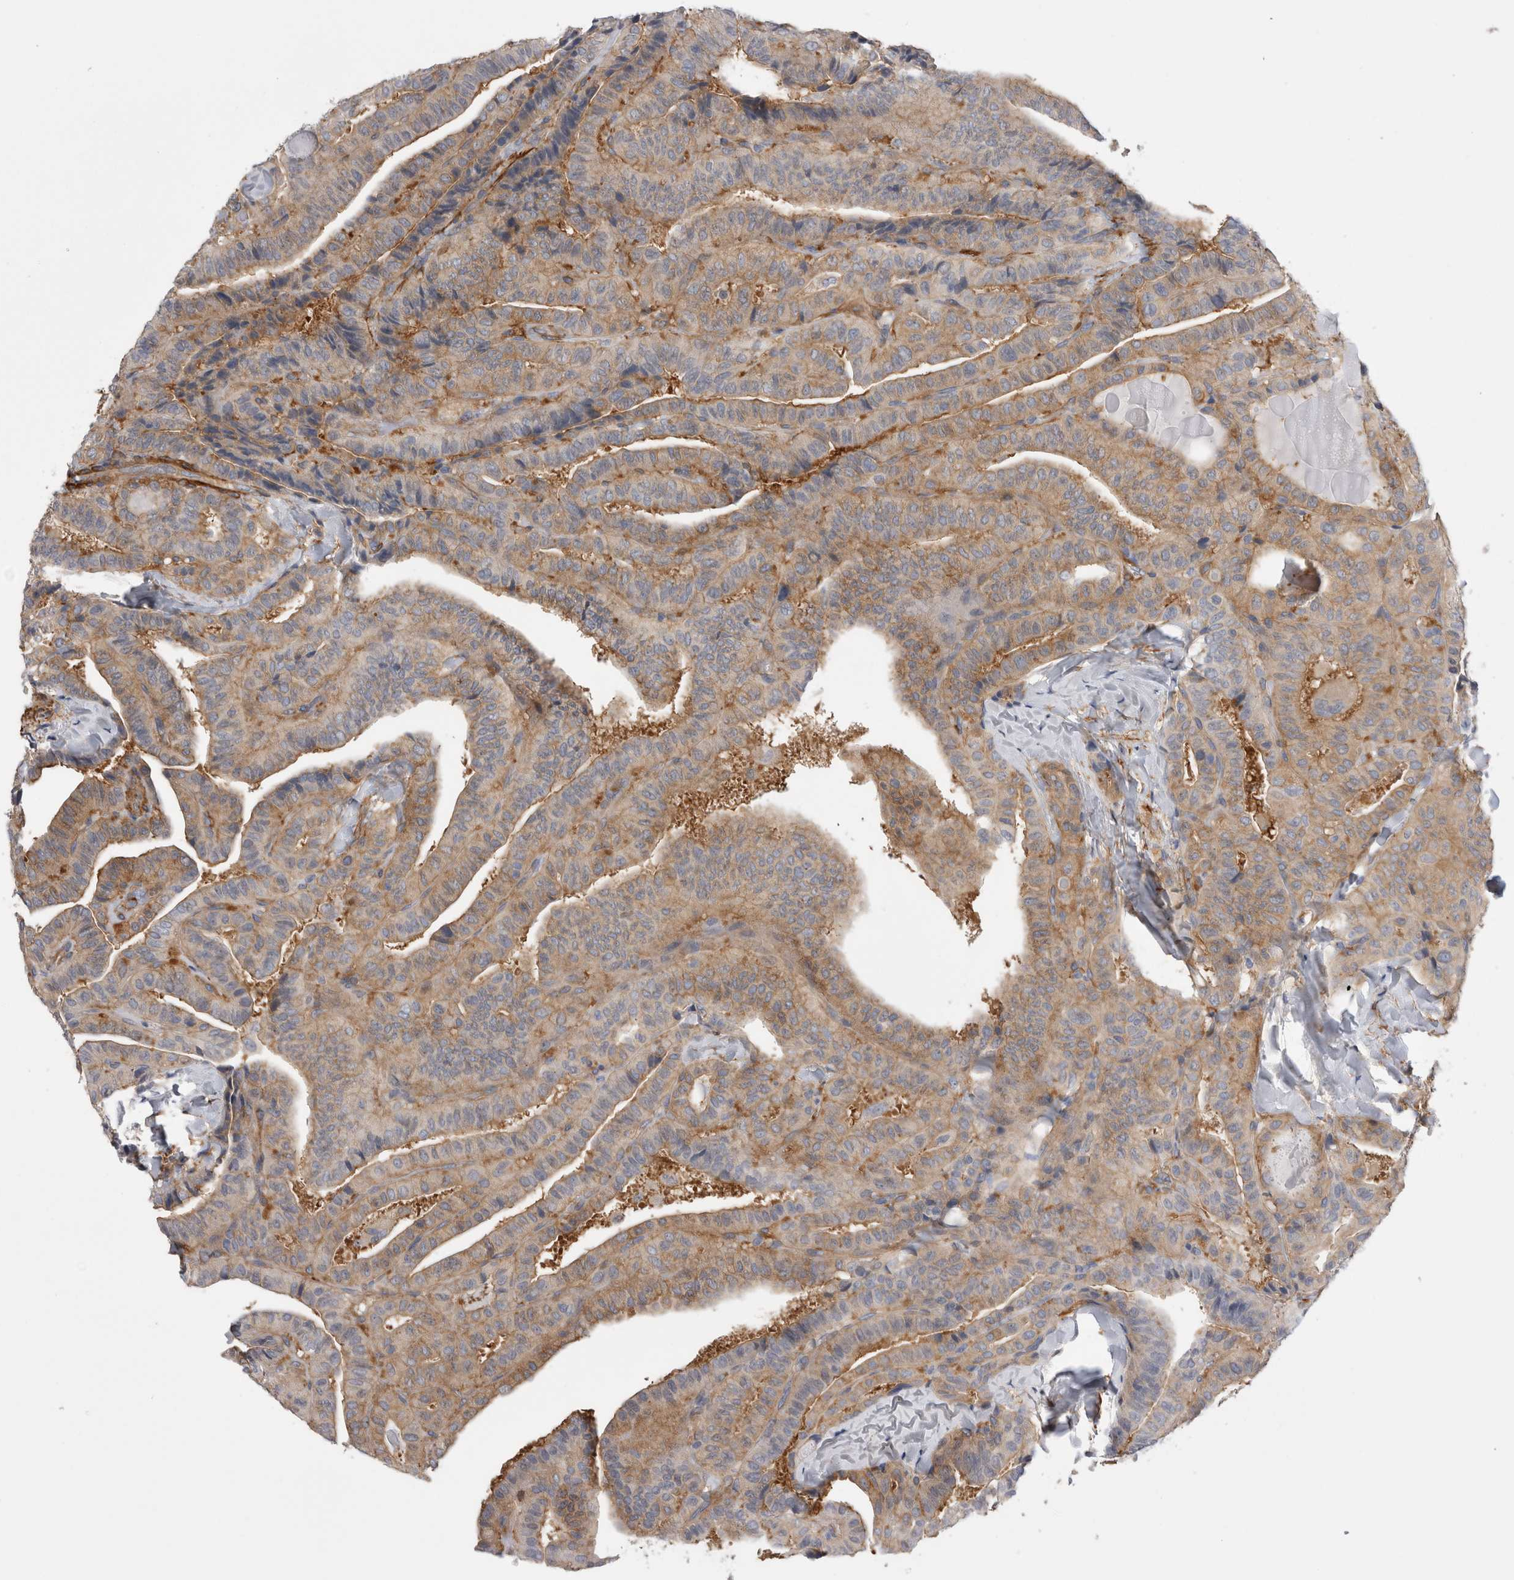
{"staining": {"intensity": "weak", "quantity": ">75%", "location": "cytoplasmic/membranous"}, "tissue": "thyroid cancer", "cell_type": "Tumor cells", "image_type": "cancer", "snomed": [{"axis": "morphology", "description": "Papillary adenocarcinoma, NOS"}, {"axis": "topography", "description": "Thyroid gland"}], "caption": "Immunohistochemistry (IHC) histopathology image of thyroid cancer stained for a protein (brown), which exhibits low levels of weak cytoplasmic/membranous positivity in about >75% of tumor cells.", "gene": "EPRS1", "patient": {"sex": "male", "age": 77}}